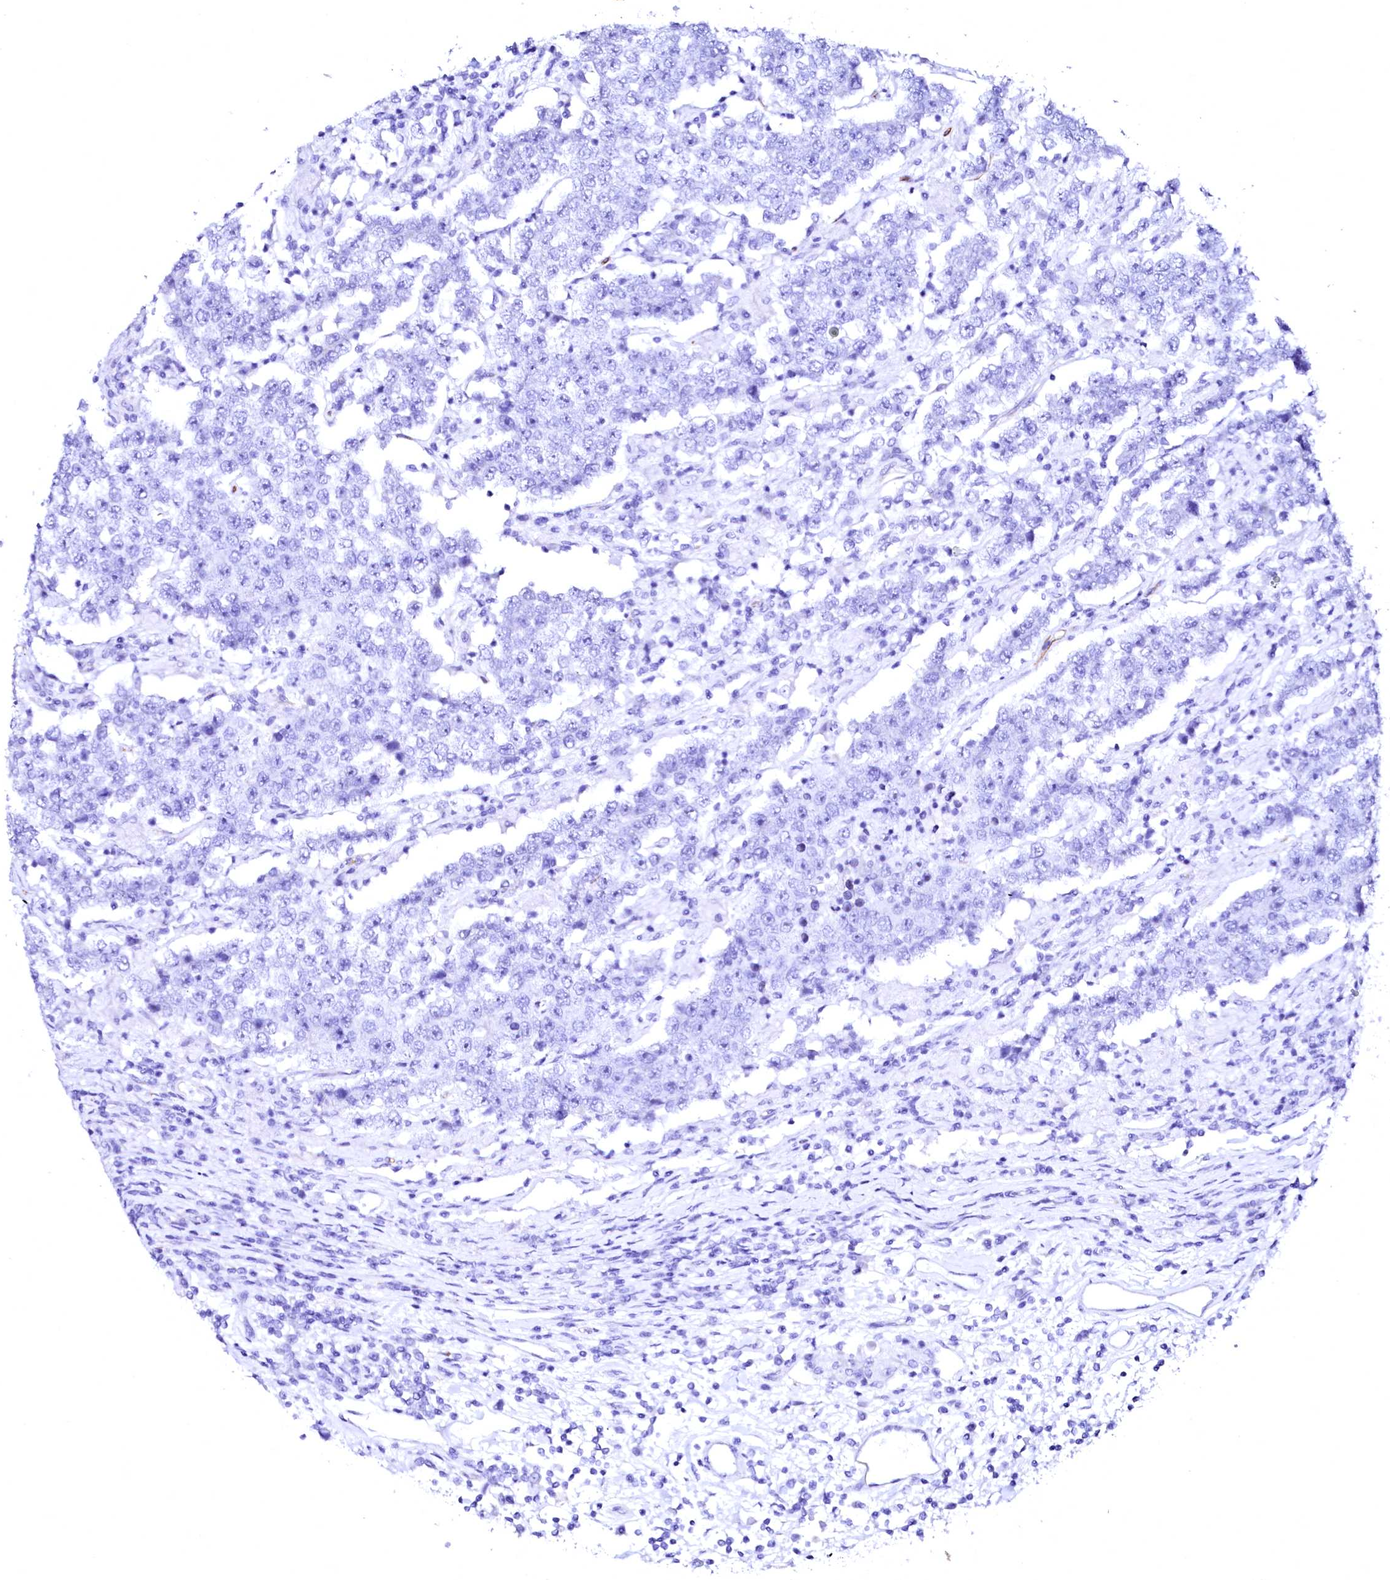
{"staining": {"intensity": "negative", "quantity": "none", "location": "none"}, "tissue": "testis cancer", "cell_type": "Tumor cells", "image_type": "cancer", "snomed": [{"axis": "morphology", "description": "Normal tissue, NOS"}, {"axis": "morphology", "description": "Urothelial carcinoma, High grade"}, {"axis": "morphology", "description": "Seminoma, NOS"}, {"axis": "morphology", "description": "Carcinoma, Embryonal, NOS"}, {"axis": "topography", "description": "Urinary bladder"}, {"axis": "topography", "description": "Testis"}], "caption": "This is a micrograph of IHC staining of testis high-grade urothelial carcinoma, which shows no staining in tumor cells.", "gene": "SFR1", "patient": {"sex": "male", "age": 41}}